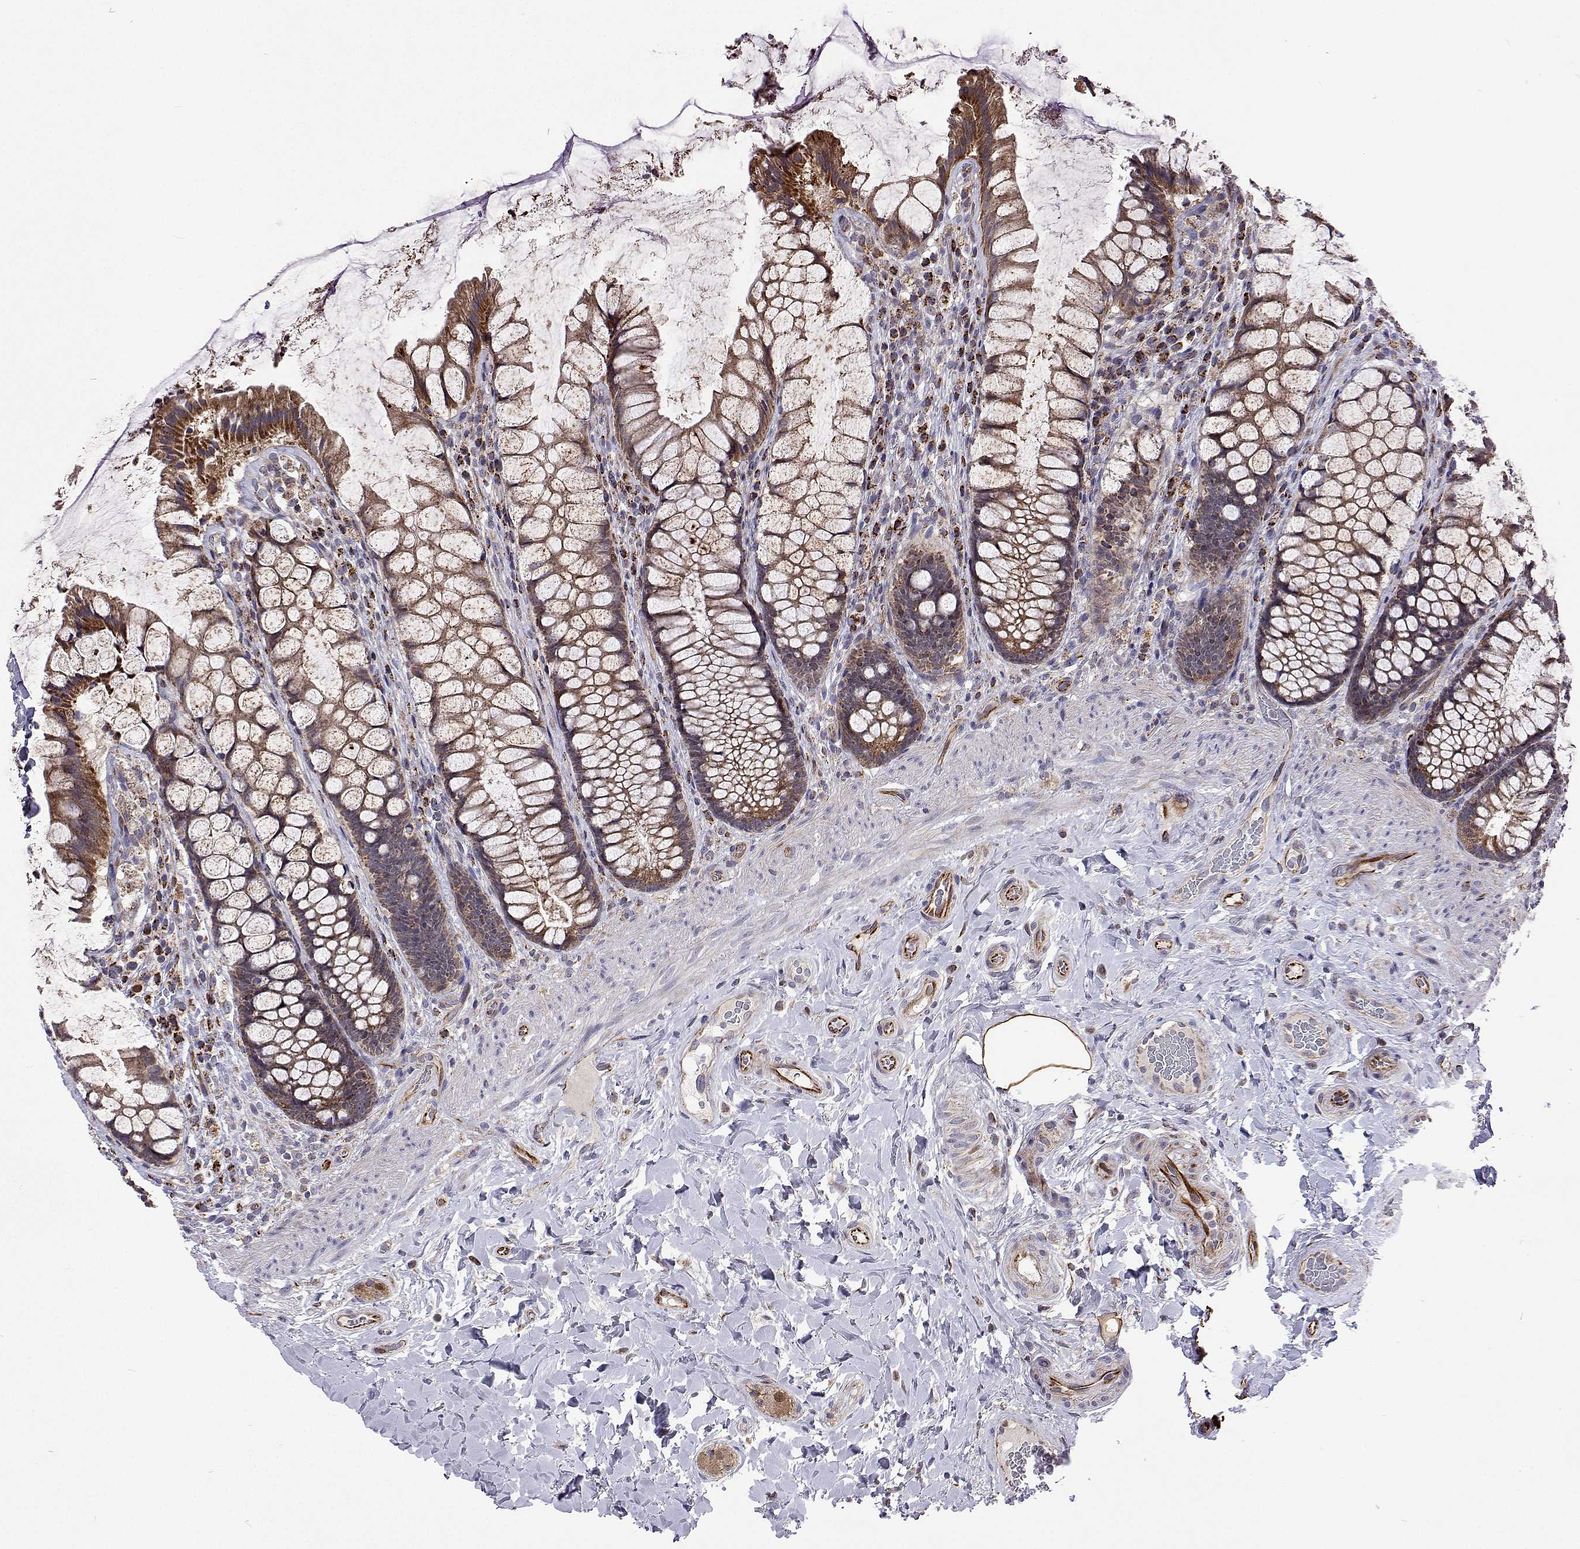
{"staining": {"intensity": "moderate", "quantity": ">75%", "location": "cytoplasmic/membranous"}, "tissue": "rectum", "cell_type": "Glandular cells", "image_type": "normal", "snomed": [{"axis": "morphology", "description": "Normal tissue, NOS"}, {"axis": "topography", "description": "Rectum"}], "caption": "High-magnification brightfield microscopy of benign rectum stained with DAB (3,3'-diaminobenzidine) (brown) and counterstained with hematoxylin (blue). glandular cells exhibit moderate cytoplasmic/membranous positivity is seen in approximately>75% of cells. The staining was performed using DAB (3,3'-diaminobenzidine), with brown indicating positive protein expression. Nuclei are stained blue with hematoxylin.", "gene": "DHTKD1", "patient": {"sex": "female", "age": 58}}